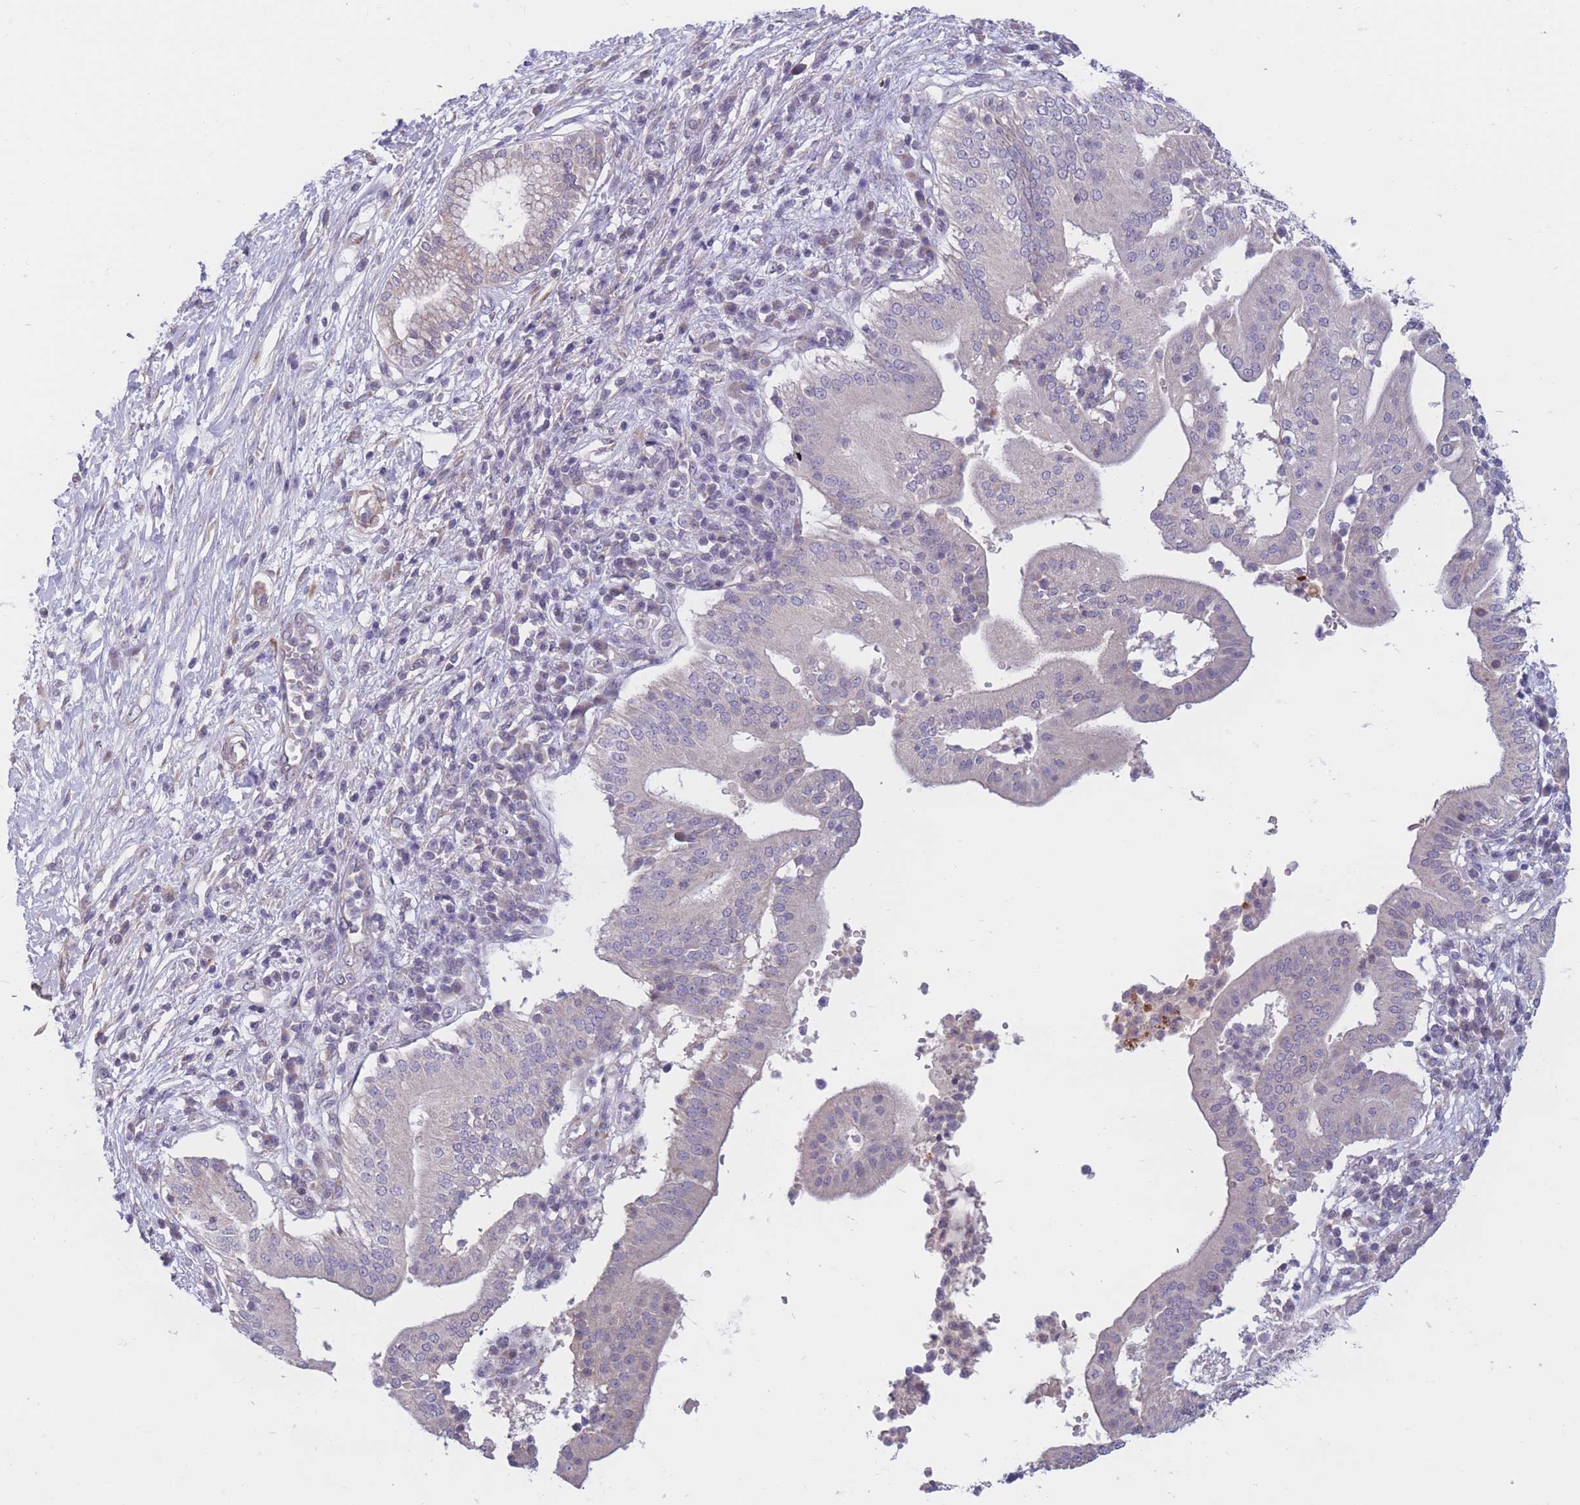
{"staining": {"intensity": "negative", "quantity": "none", "location": "none"}, "tissue": "pancreatic cancer", "cell_type": "Tumor cells", "image_type": "cancer", "snomed": [{"axis": "morphology", "description": "Adenocarcinoma, NOS"}, {"axis": "topography", "description": "Pancreas"}], "caption": "Immunohistochemistry (IHC) of human pancreatic adenocarcinoma displays no staining in tumor cells. (Immunohistochemistry, brightfield microscopy, high magnification).", "gene": "CCNQ", "patient": {"sex": "male", "age": 68}}